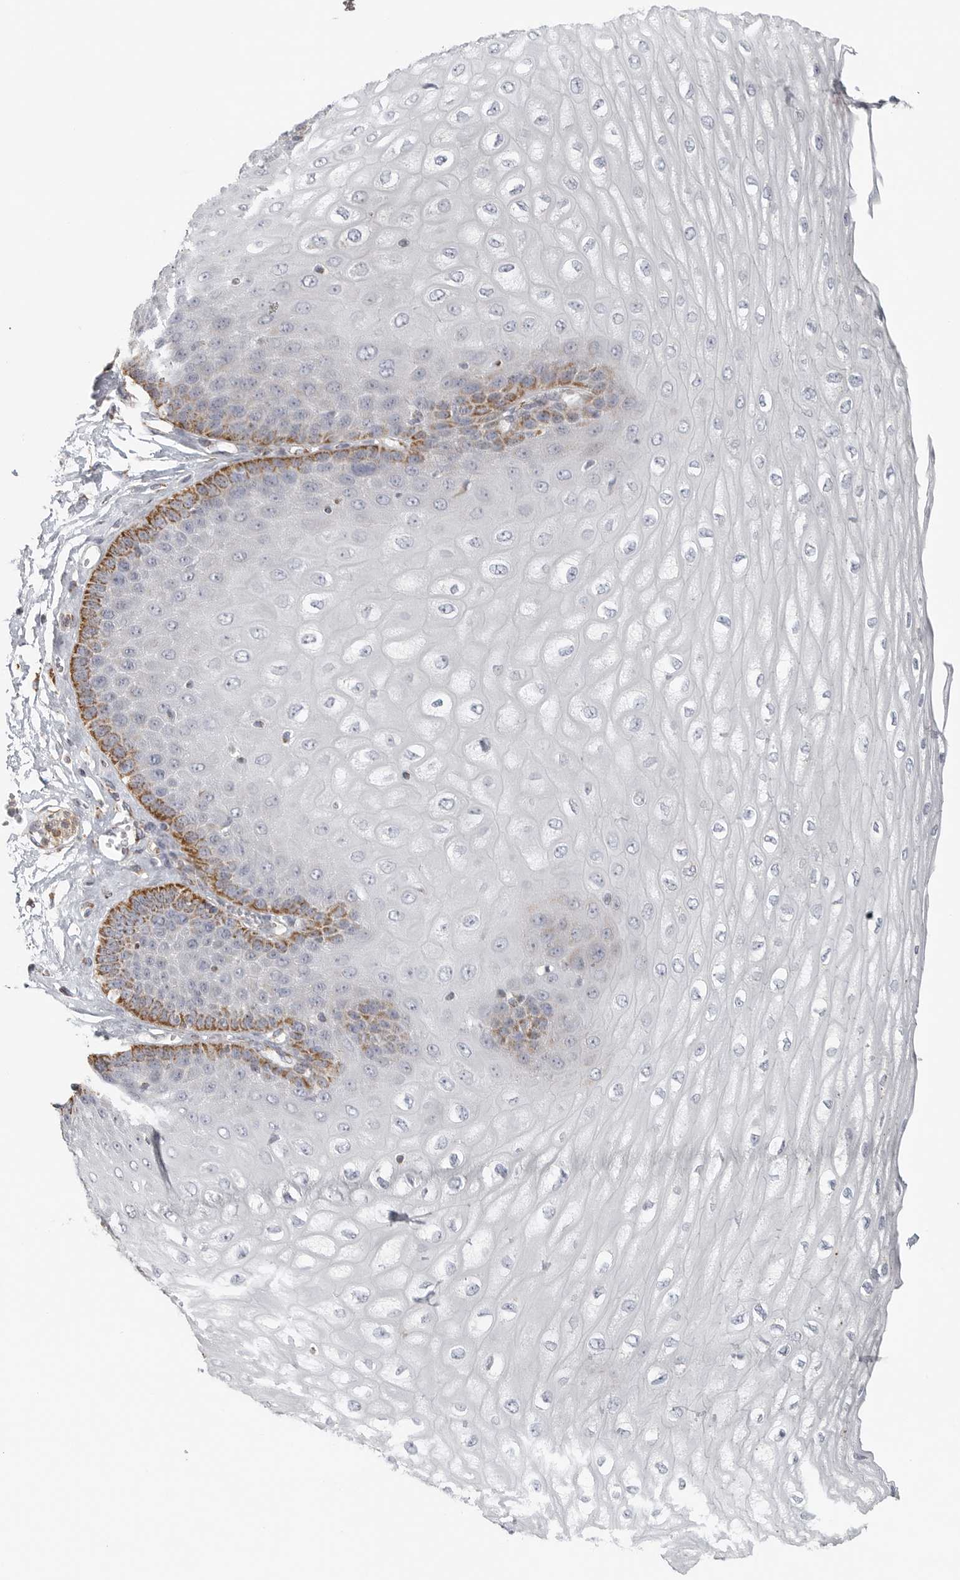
{"staining": {"intensity": "moderate", "quantity": "<25%", "location": "cytoplasmic/membranous"}, "tissue": "esophagus", "cell_type": "Squamous epithelial cells", "image_type": "normal", "snomed": [{"axis": "morphology", "description": "Normal tissue, NOS"}, {"axis": "topography", "description": "Esophagus"}], "caption": "About <25% of squamous epithelial cells in normal human esophagus display moderate cytoplasmic/membranous protein staining as visualized by brown immunohistochemical staining.", "gene": "SLC25A26", "patient": {"sex": "male", "age": 60}}